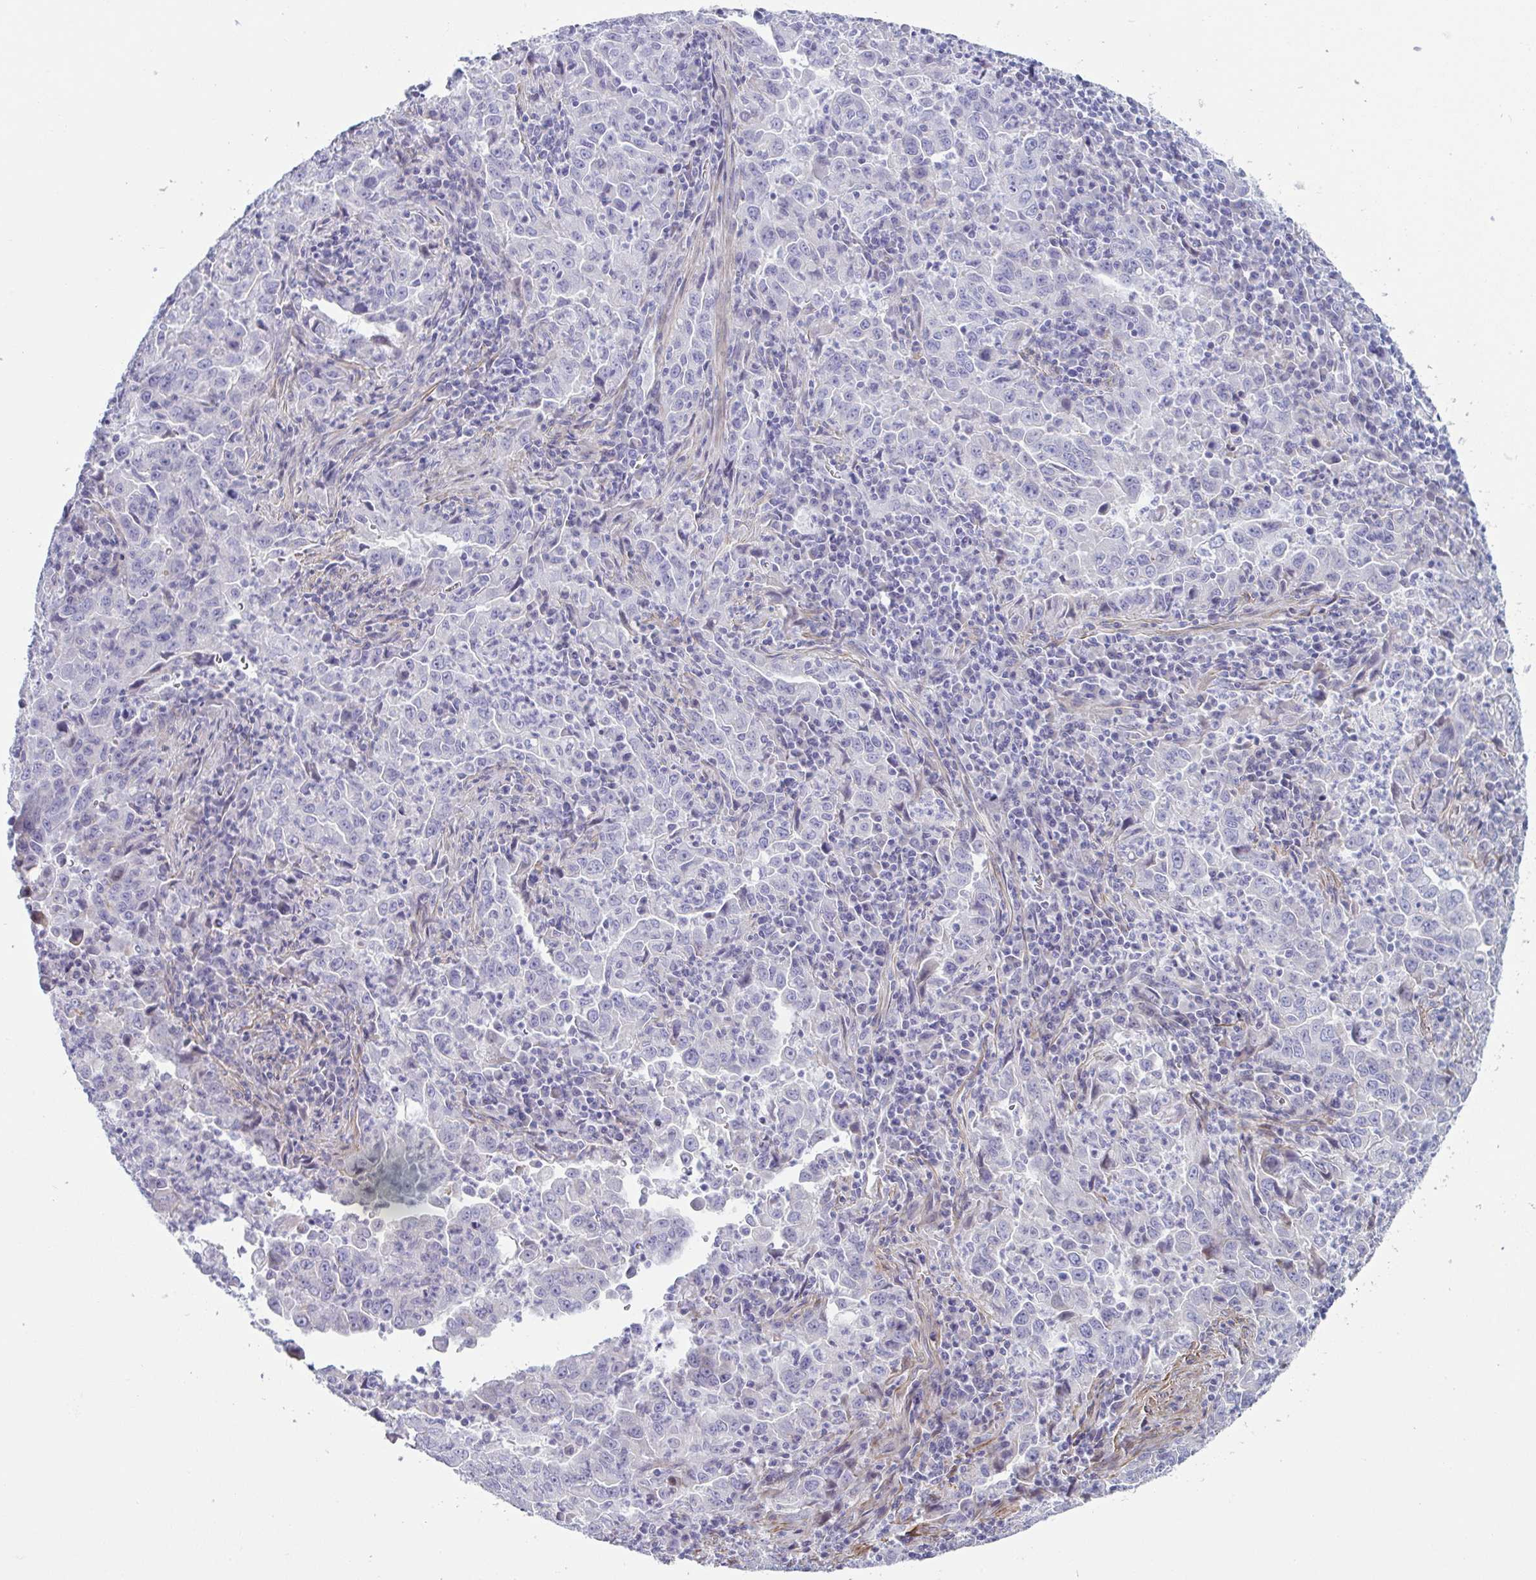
{"staining": {"intensity": "negative", "quantity": "none", "location": "none"}, "tissue": "lung cancer", "cell_type": "Tumor cells", "image_type": "cancer", "snomed": [{"axis": "morphology", "description": "Adenocarcinoma, NOS"}, {"axis": "topography", "description": "Lung"}], "caption": "Immunohistochemistry micrograph of human lung cancer (adenocarcinoma) stained for a protein (brown), which reveals no staining in tumor cells.", "gene": "OR5P3", "patient": {"sex": "male", "age": 67}}